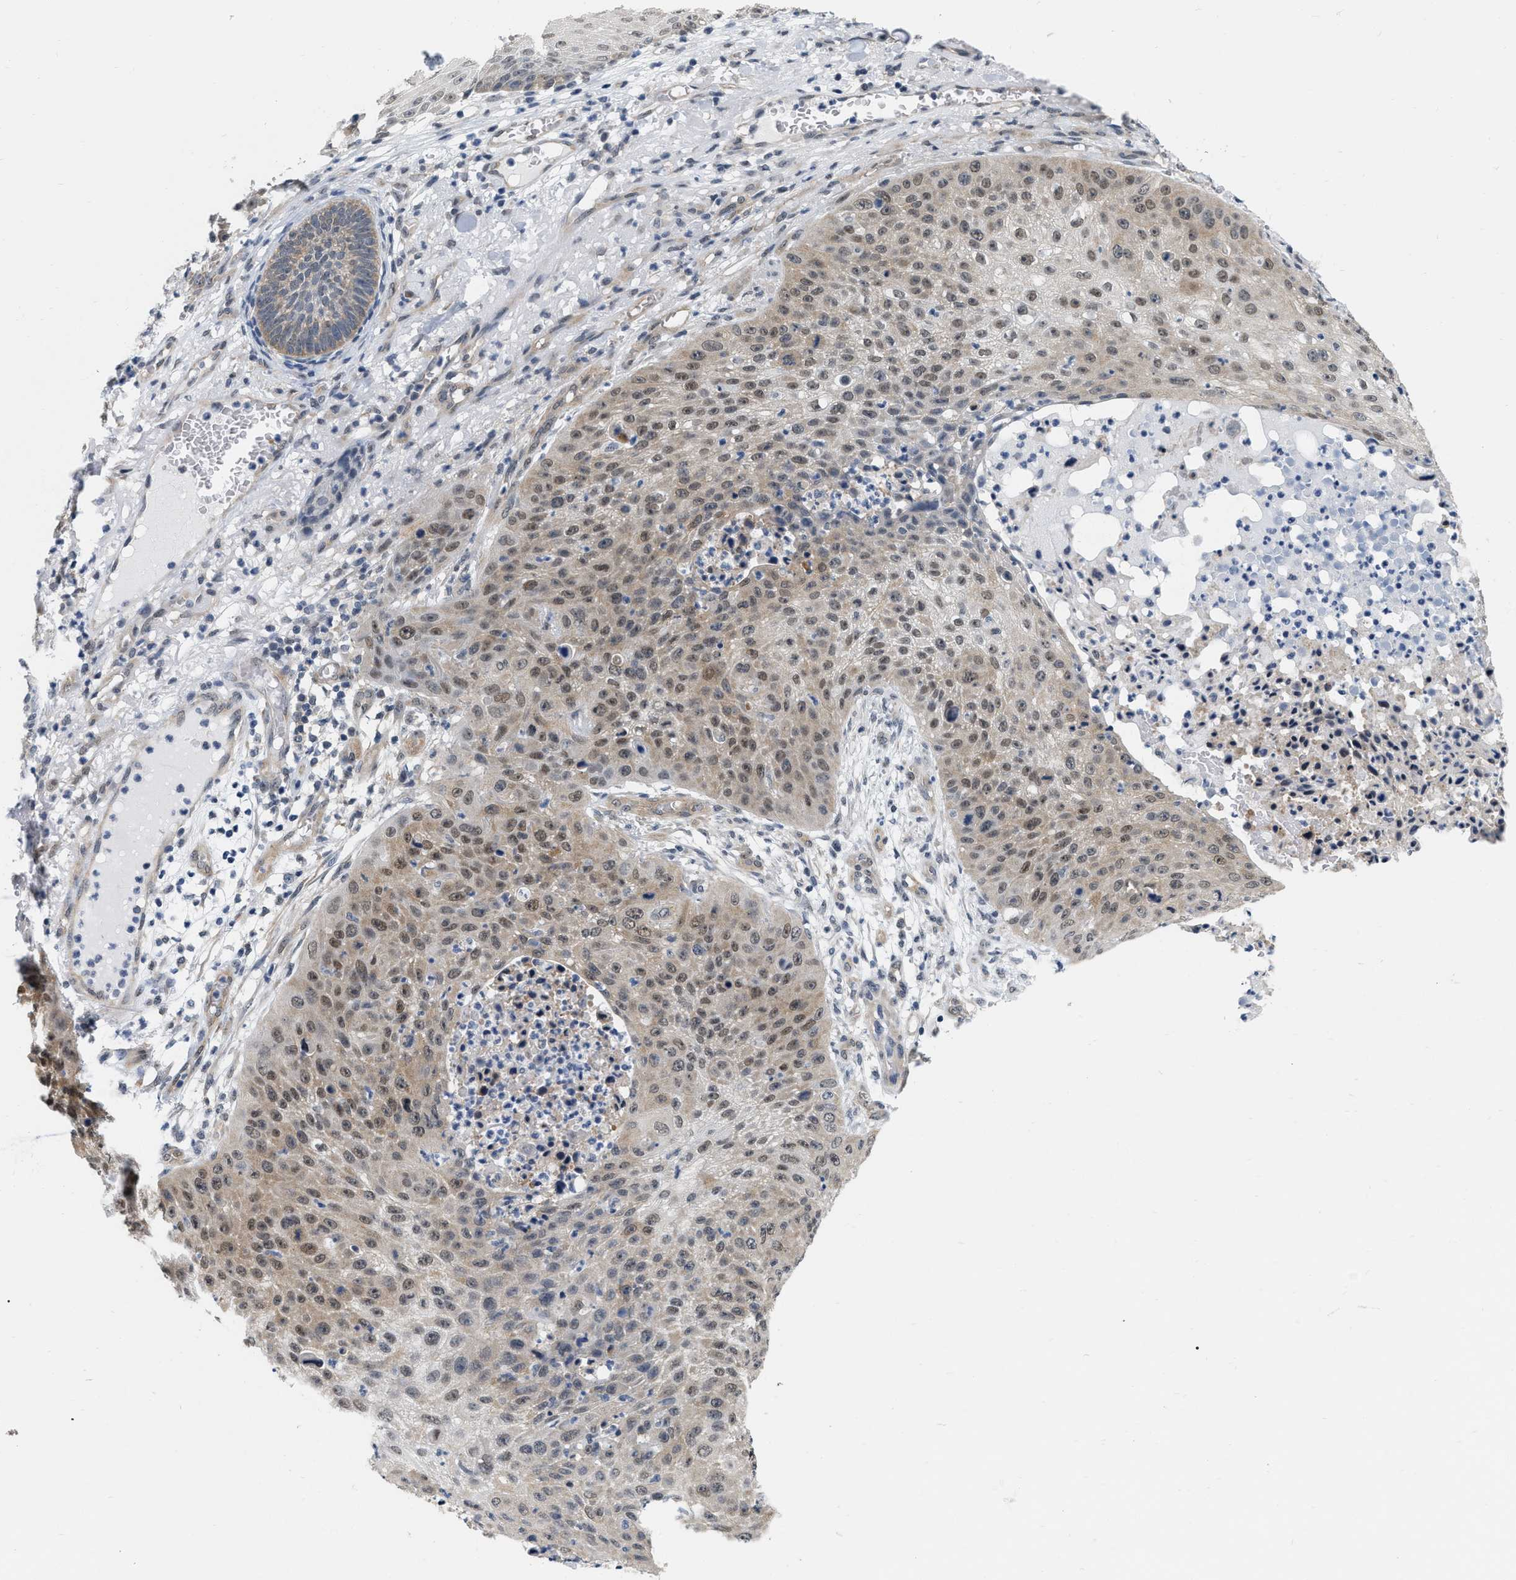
{"staining": {"intensity": "weak", "quantity": ">75%", "location": "cytoplasmic/membranous,nuclear"}, "tissue": "skin cancer", "cell_type": "Tumor cells", "image_type": "cancer", "snomed": [{"axis": "morphology", "description": "Squamous cell carcinoma, NOS"}, {"axis": "topography", "description": "Skin"}], "caption": "Skin squamous cell carcinoma stained with DAB IHC shows low levels of weak cytoplasmic/membranous and nuclear positivity in approximately >75% of tumor cells.", "gene": "RUVBL1", "patient": {"sex": "female", "age": 80}}